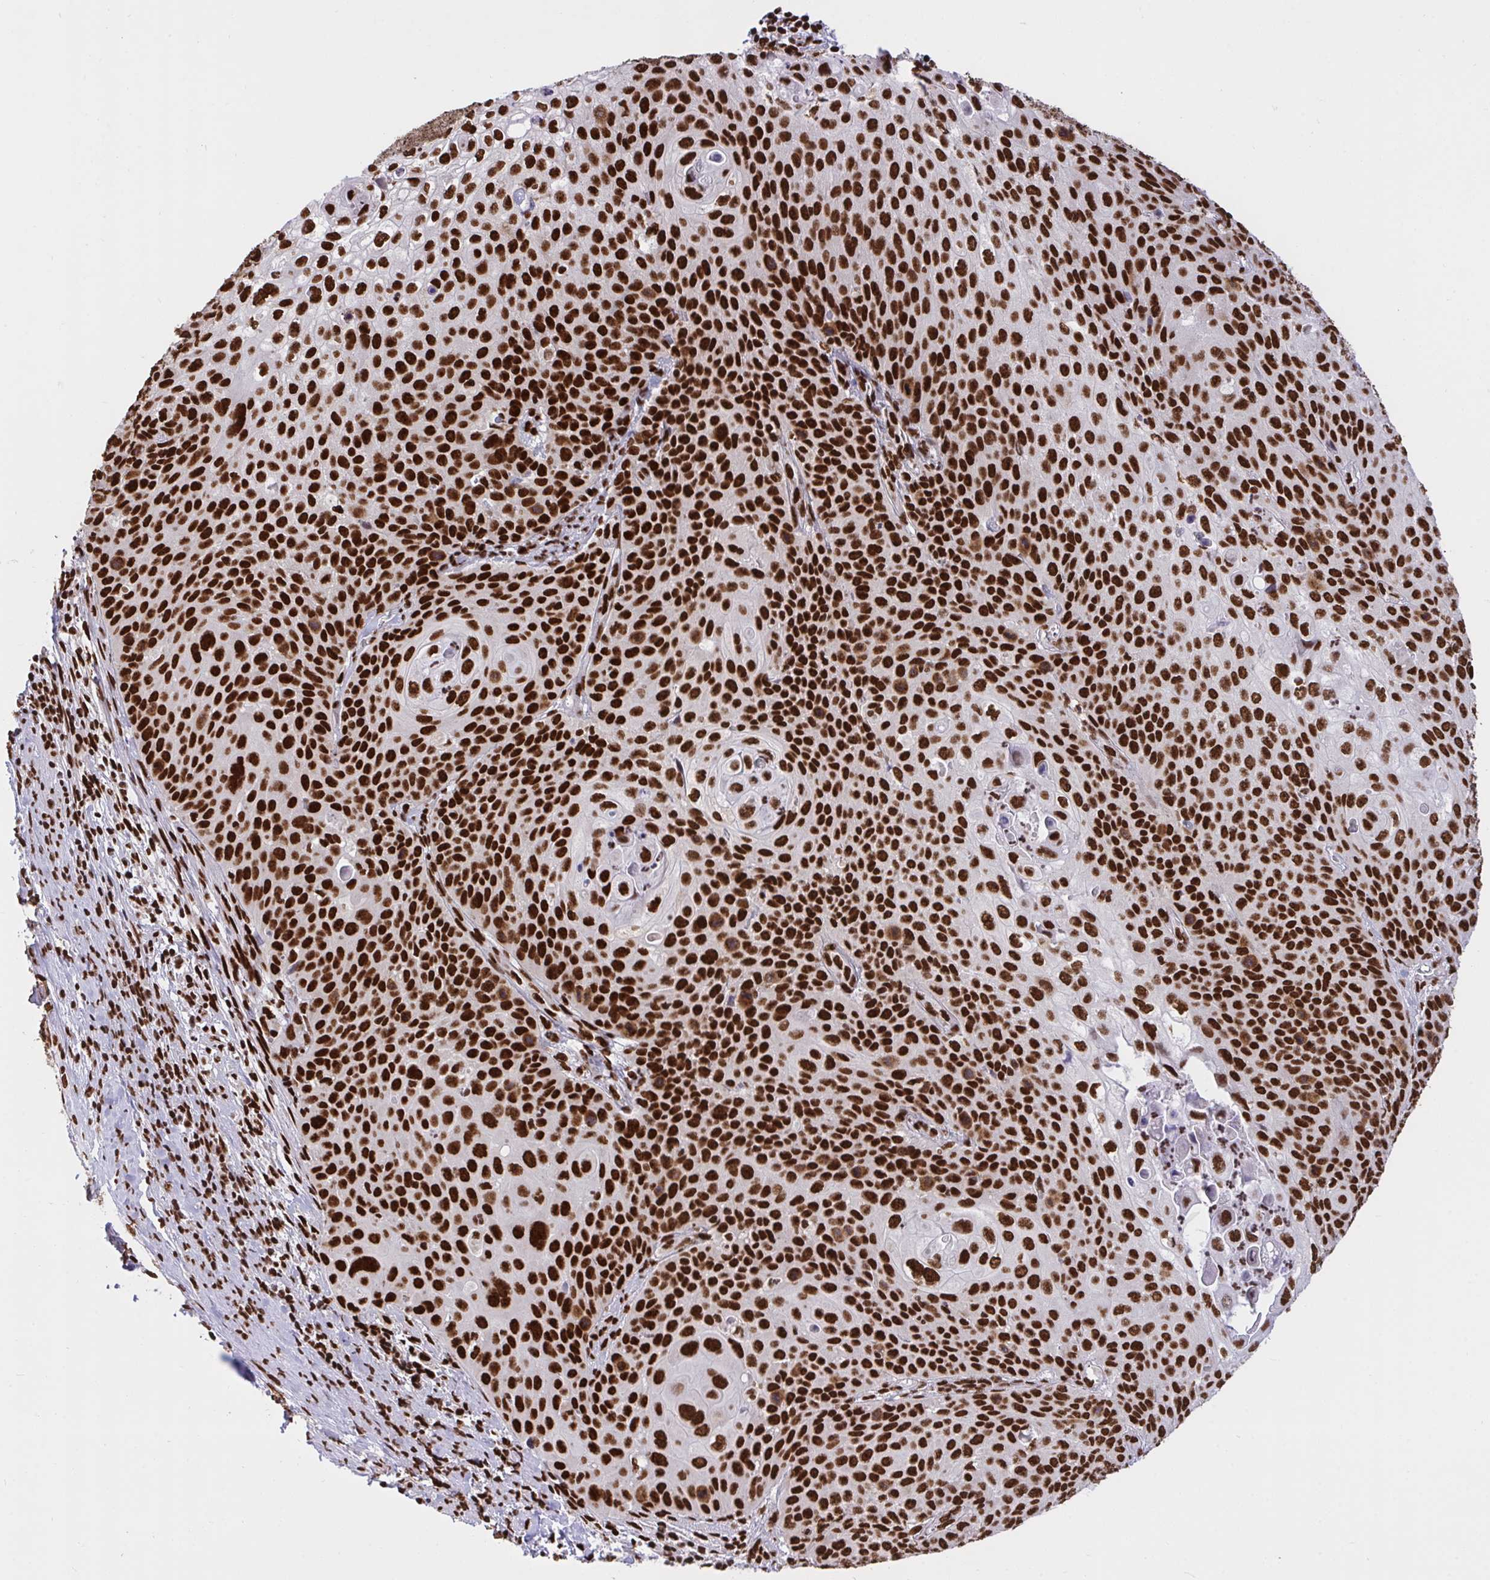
{"staining": {"intensity": "strong", "quantity": ">75%", "location": "nuclear"}, "tissue": "cervical cancer", "cell_type": "Tumor cells", "image_type": "cancer", "snomed": [{"axis": "morphology", "description": "Squamous cell carcinoma, NOS"}, {"axis": "topography", "description": "Cervix"}], "caption": "Immunohistochemical staining of human squamous cell carcinoma (cervical) shows strong nuclear protein staining in approximately >75% of tumor cells.", "gene": "HNRNPL", "patient": {"sex": "female", "age": 65}}